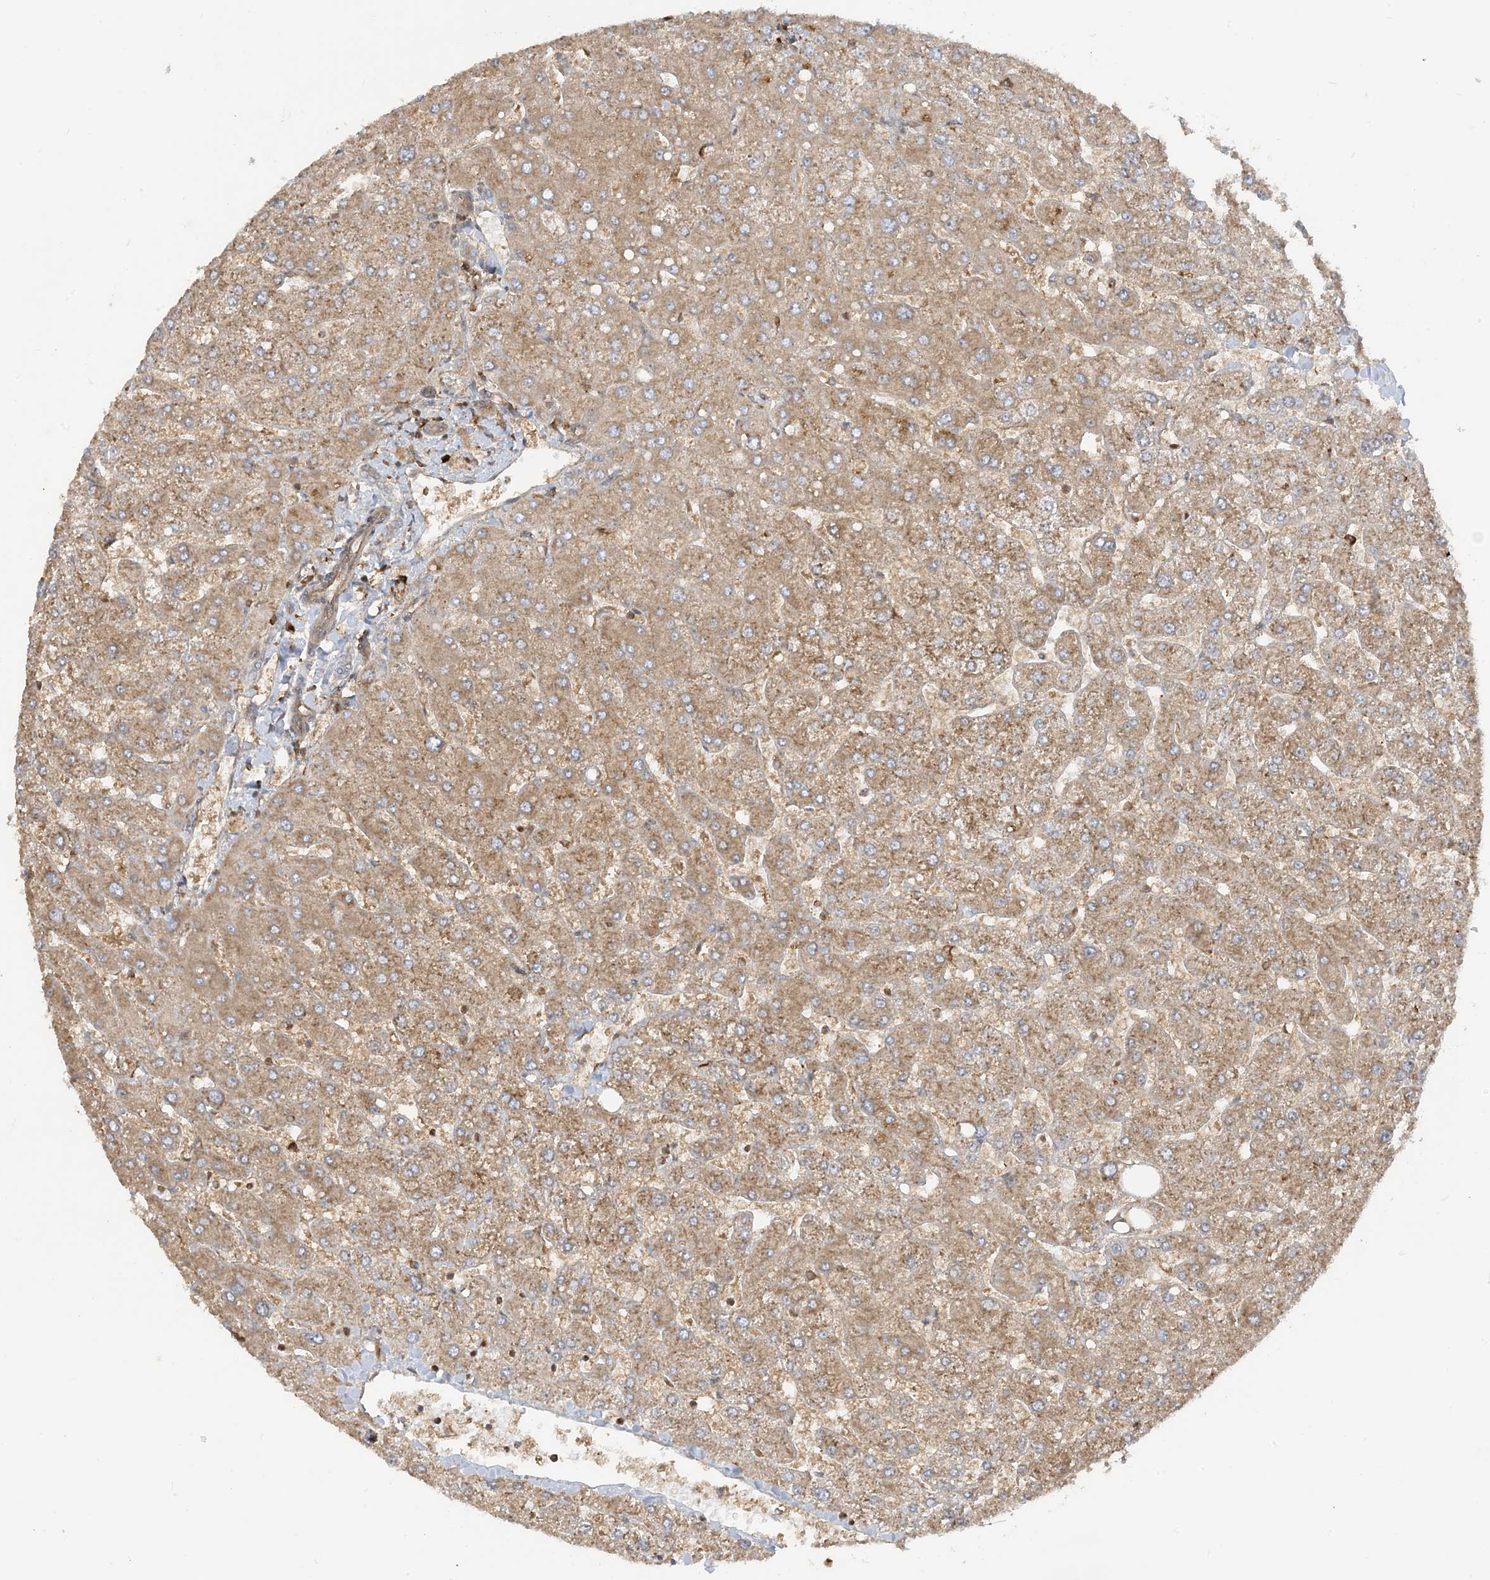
{"staining": {"intensity": "moderate", "quantity": "25%-75%", "location": "cytoplasmic/membranous"}, "tissue": "liver", "cell_type": "Cholangiocytes", "image_type": "normal", "snomed": [{"axis": "morphology", "description": "Normal tissue, NOS"}, {"axis": "topography", "description": "Liver"}], "caption": "This is a histology image of immunohistochemistry (IHC) staining of normal liver, which shows moderate staining in the cytoplasmic/membranous of cholangiocytes.", "gene": "SRP72", "patient": {"sex": "male", "age": 55}}